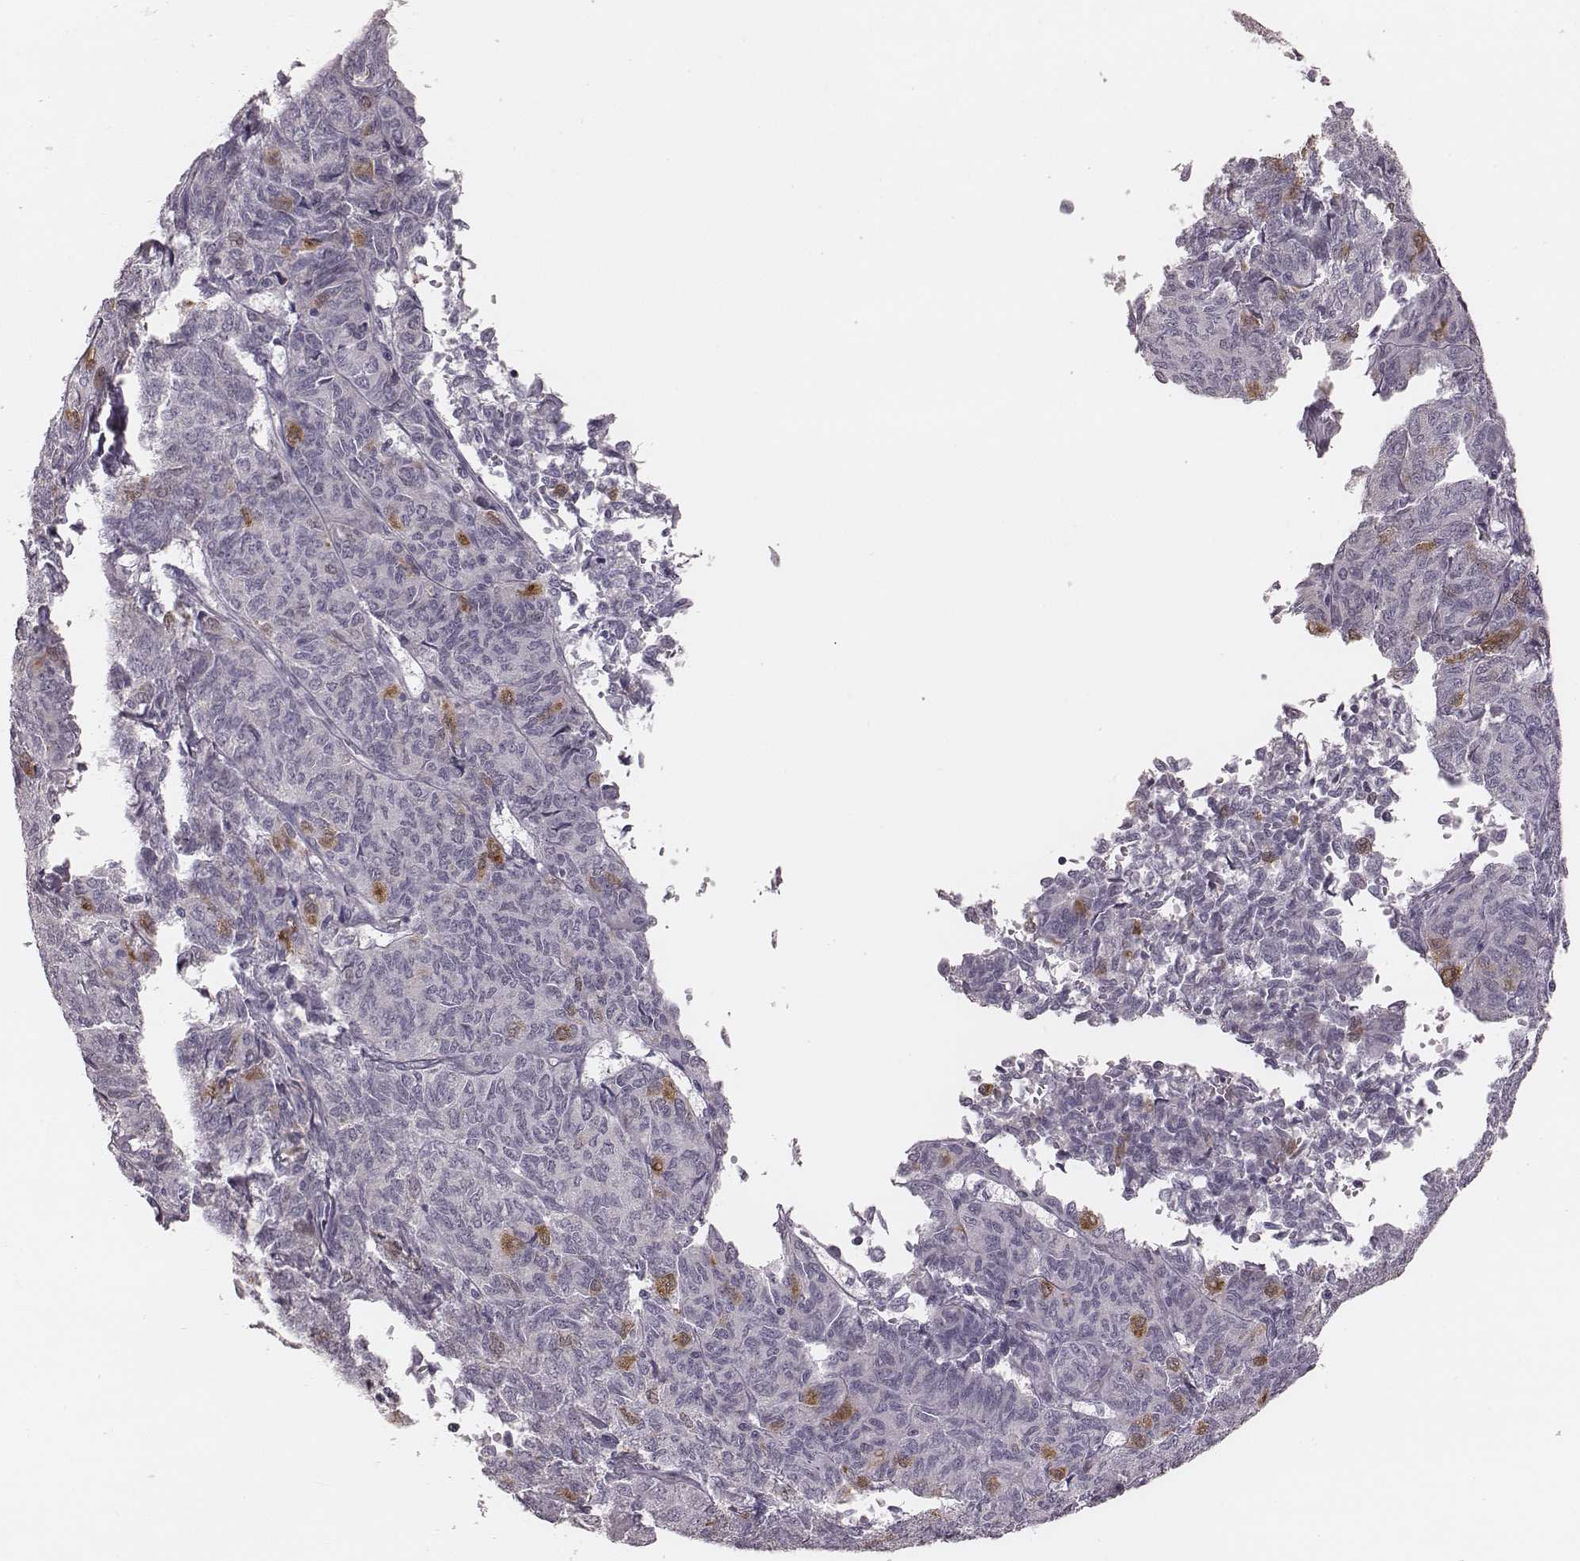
{"staining": {"intensity": "moderate", "quantity": "<25%", "location": "cytoplasmic/membranous"}, "tissue": "ovarian cancer", "cell_type": "Tumor cells", "image_type": "cancer", "snomed": [{"axis": "morphology", "description": "Carcinoma, endometroid"}, {"axis": "topography", "description": "Ovary"}], "caption": "An image showing moderate cytoplasmic/membranous expression in about <25% of tumor cells in ovarian cancer, as visualized by brown immunohistochemical staining.", "gene": "SPA17", "patient": {"sex": "female", "age": 80}}